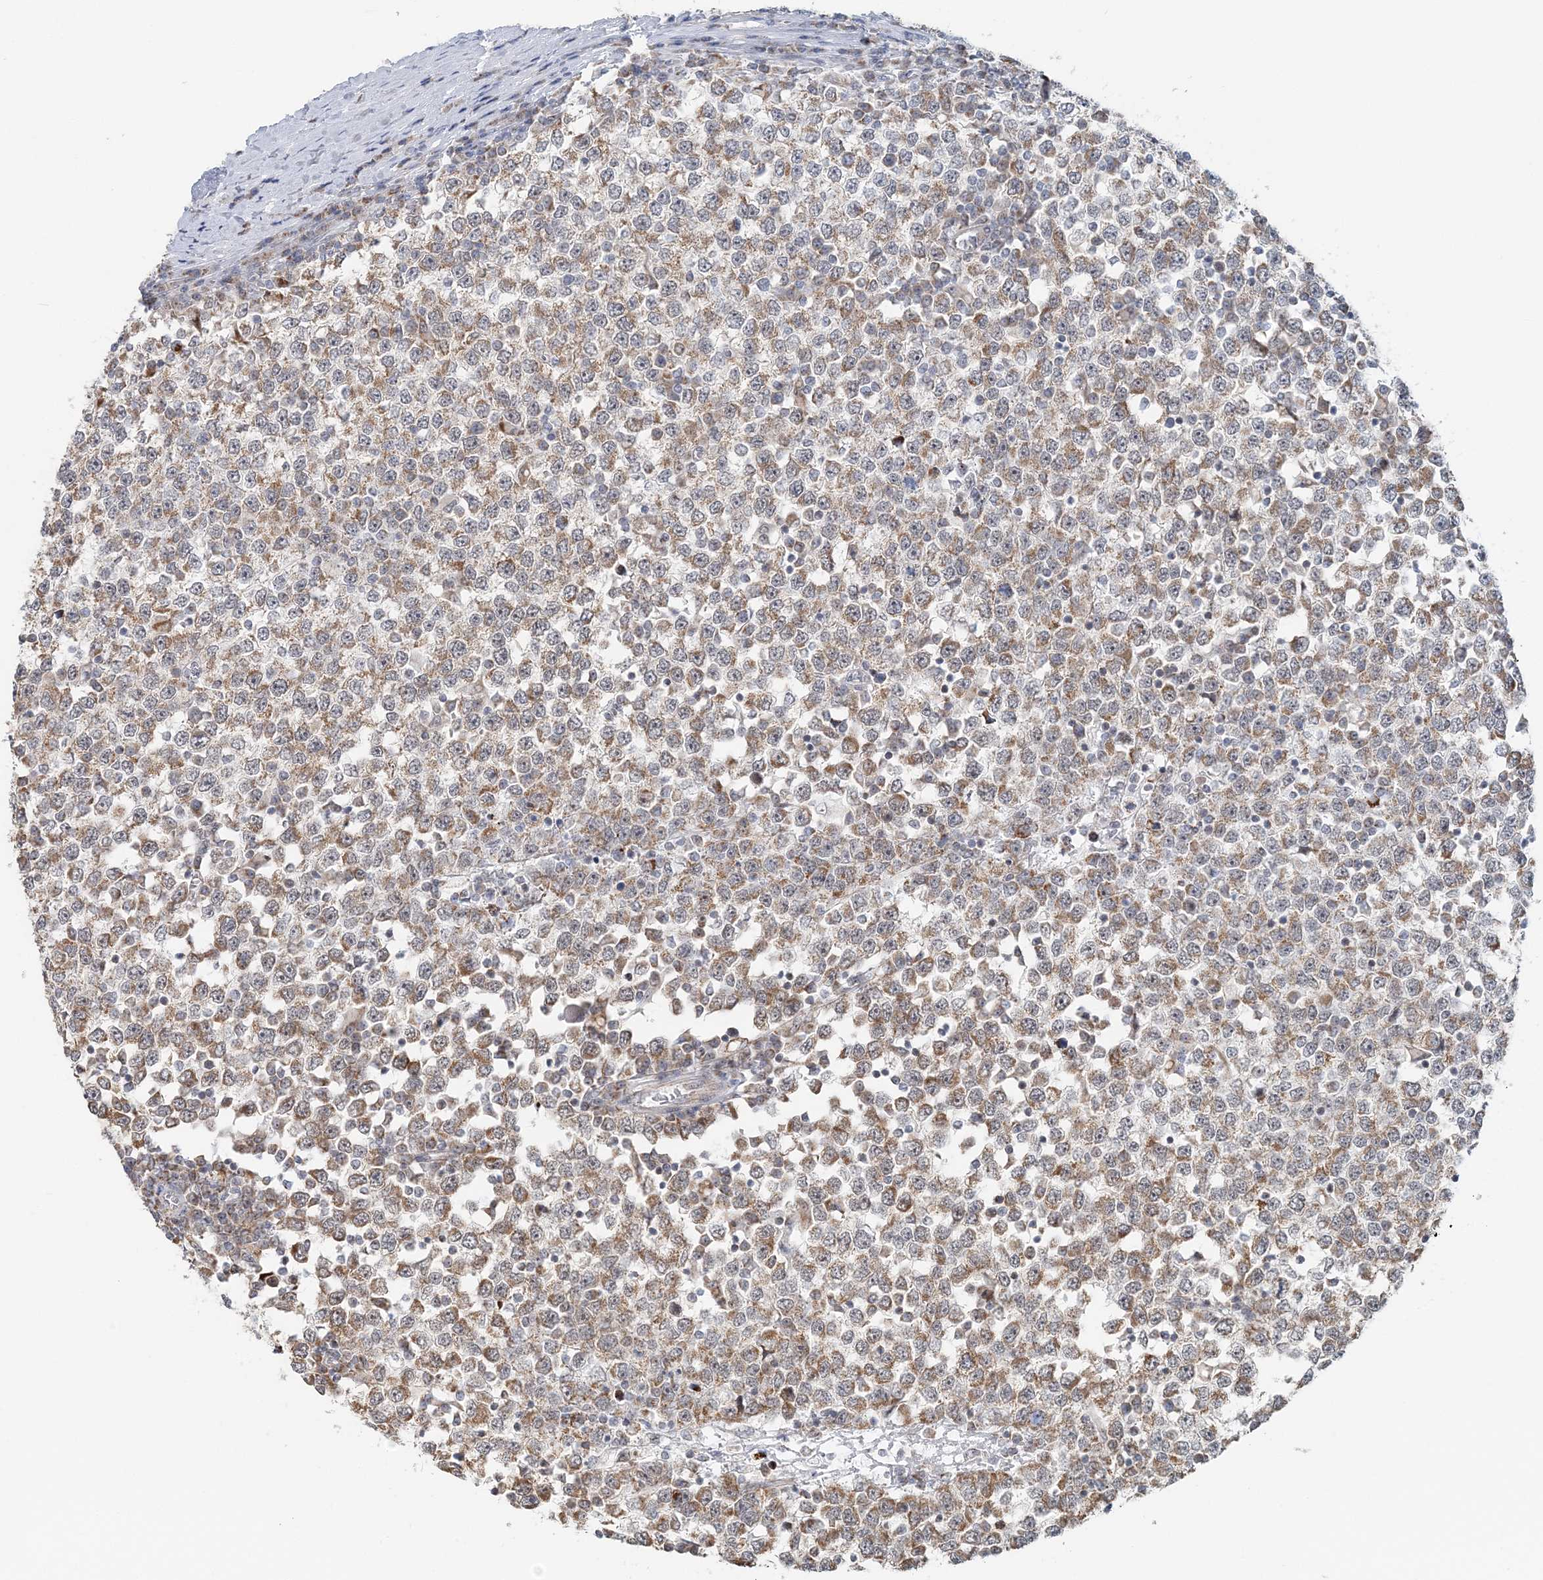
{"staining": {"intensity": "moderate", "quantity": ">75%", "location": "cytoplasmic/membranous"}, "tissue": "testis cancer", "cell_type": "Tumor cells", "image_type": "cancer", "snomed": [{"axis": "morphology", "description": "Seminoma, NOS"}, {"axis": "topography", "description": "Testis"}], "caption": "The photomicrograph reveals a brown stain indicating the presence of a protein in the cytoplasmic/membranous of tumor cells in seminoma (testis).", "gene": "RNF150", "patient": {"sex": "male", "age": 65}}